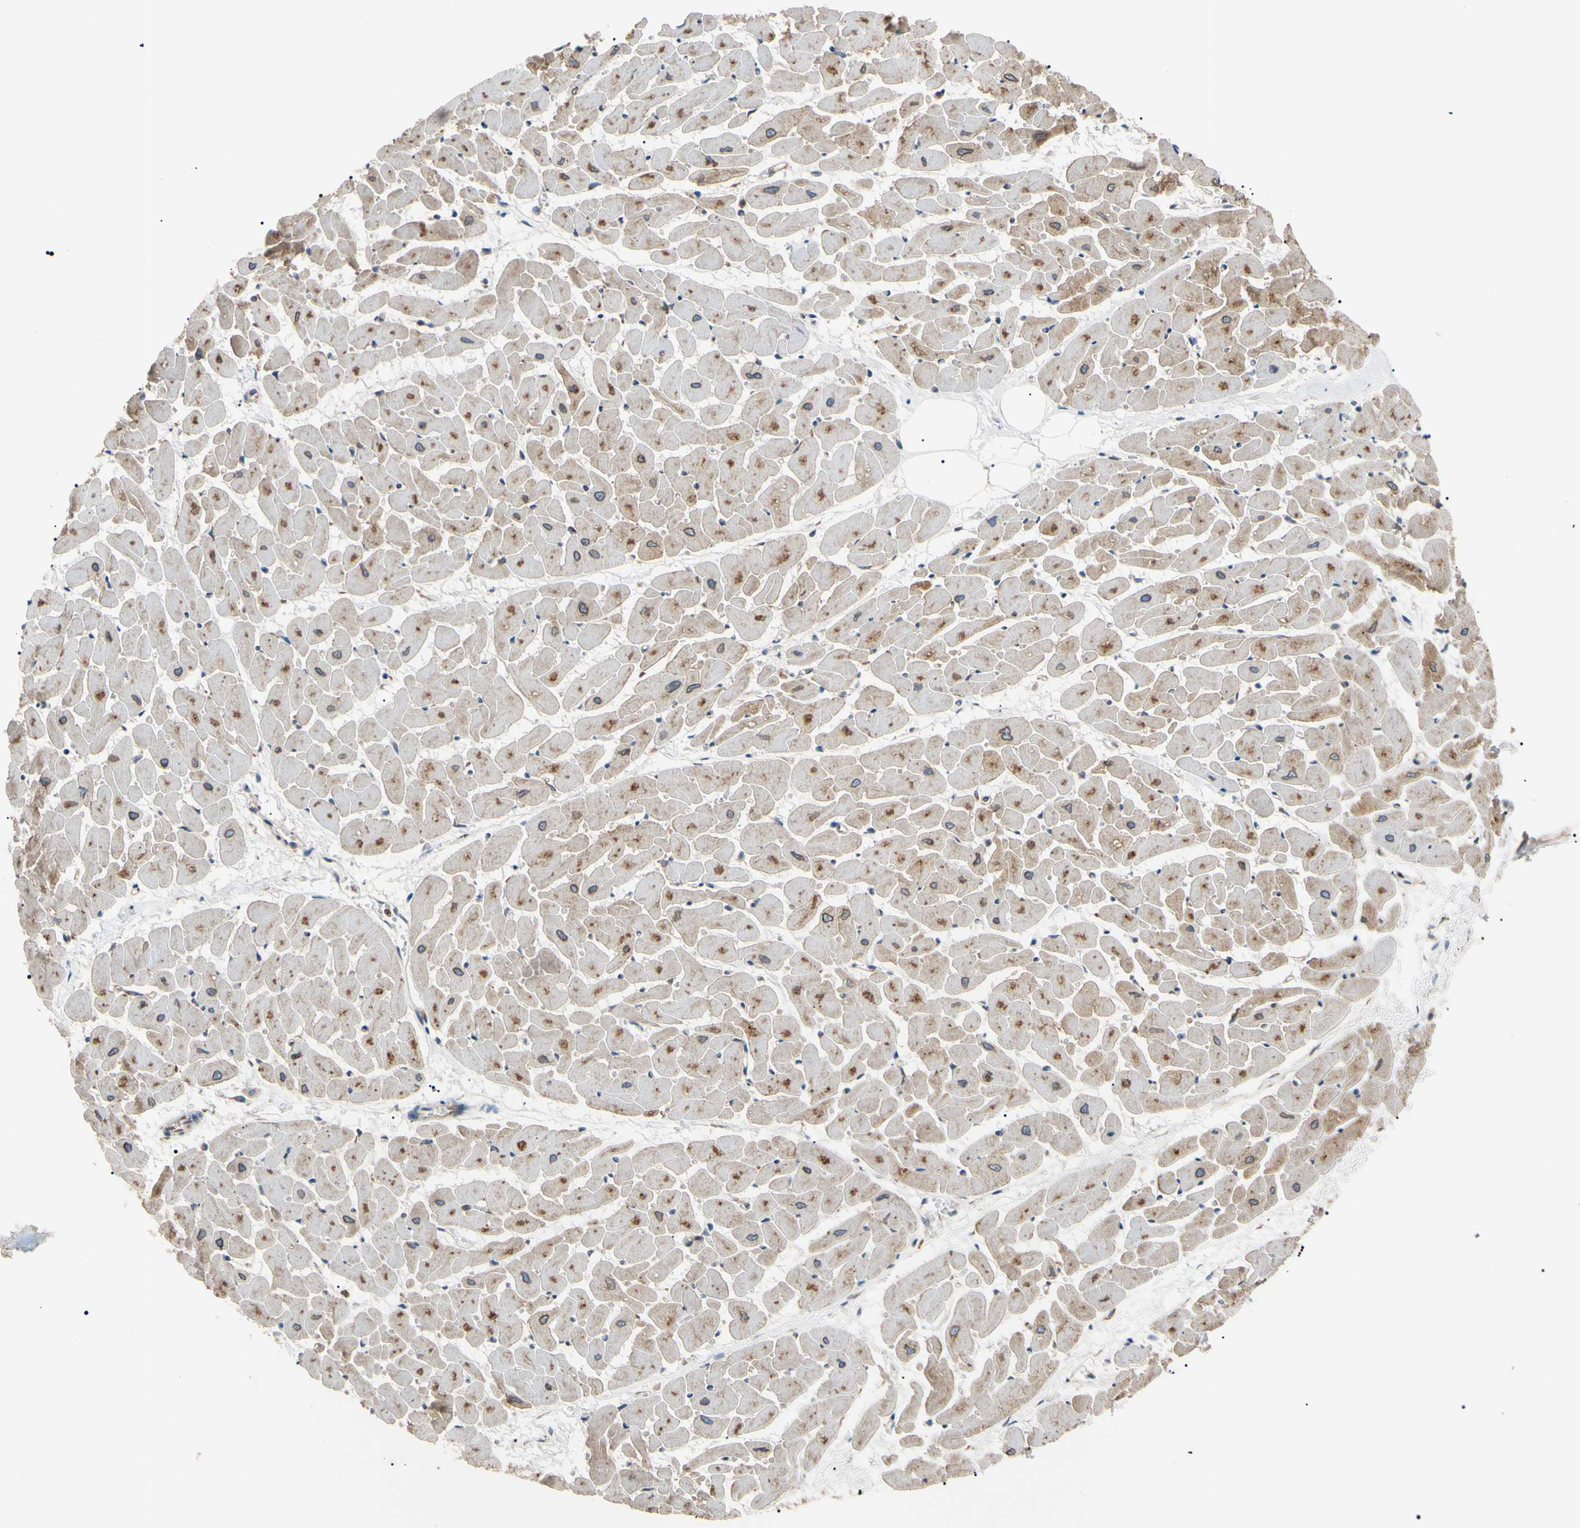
{"staining": {"intensity": "weak", "quantity": "25%-75%", "location": "cytoplasmic/membranous"}, "tissue": "heart muscle", "cell_type": "Cardiomyocytes", "image_type": "normal", "snomed": [{"axis": "morphology", "description": "Normal tissue, NOS"}, {"axis": "topography", "description": "Heart"}], "caption": "Heart muscle stained for a protein shows weak cytoplasmic/membranous positivity in cardiomyocytes.", "gene": "VAPA", "patient": {"sex": "female", "age": 19}}